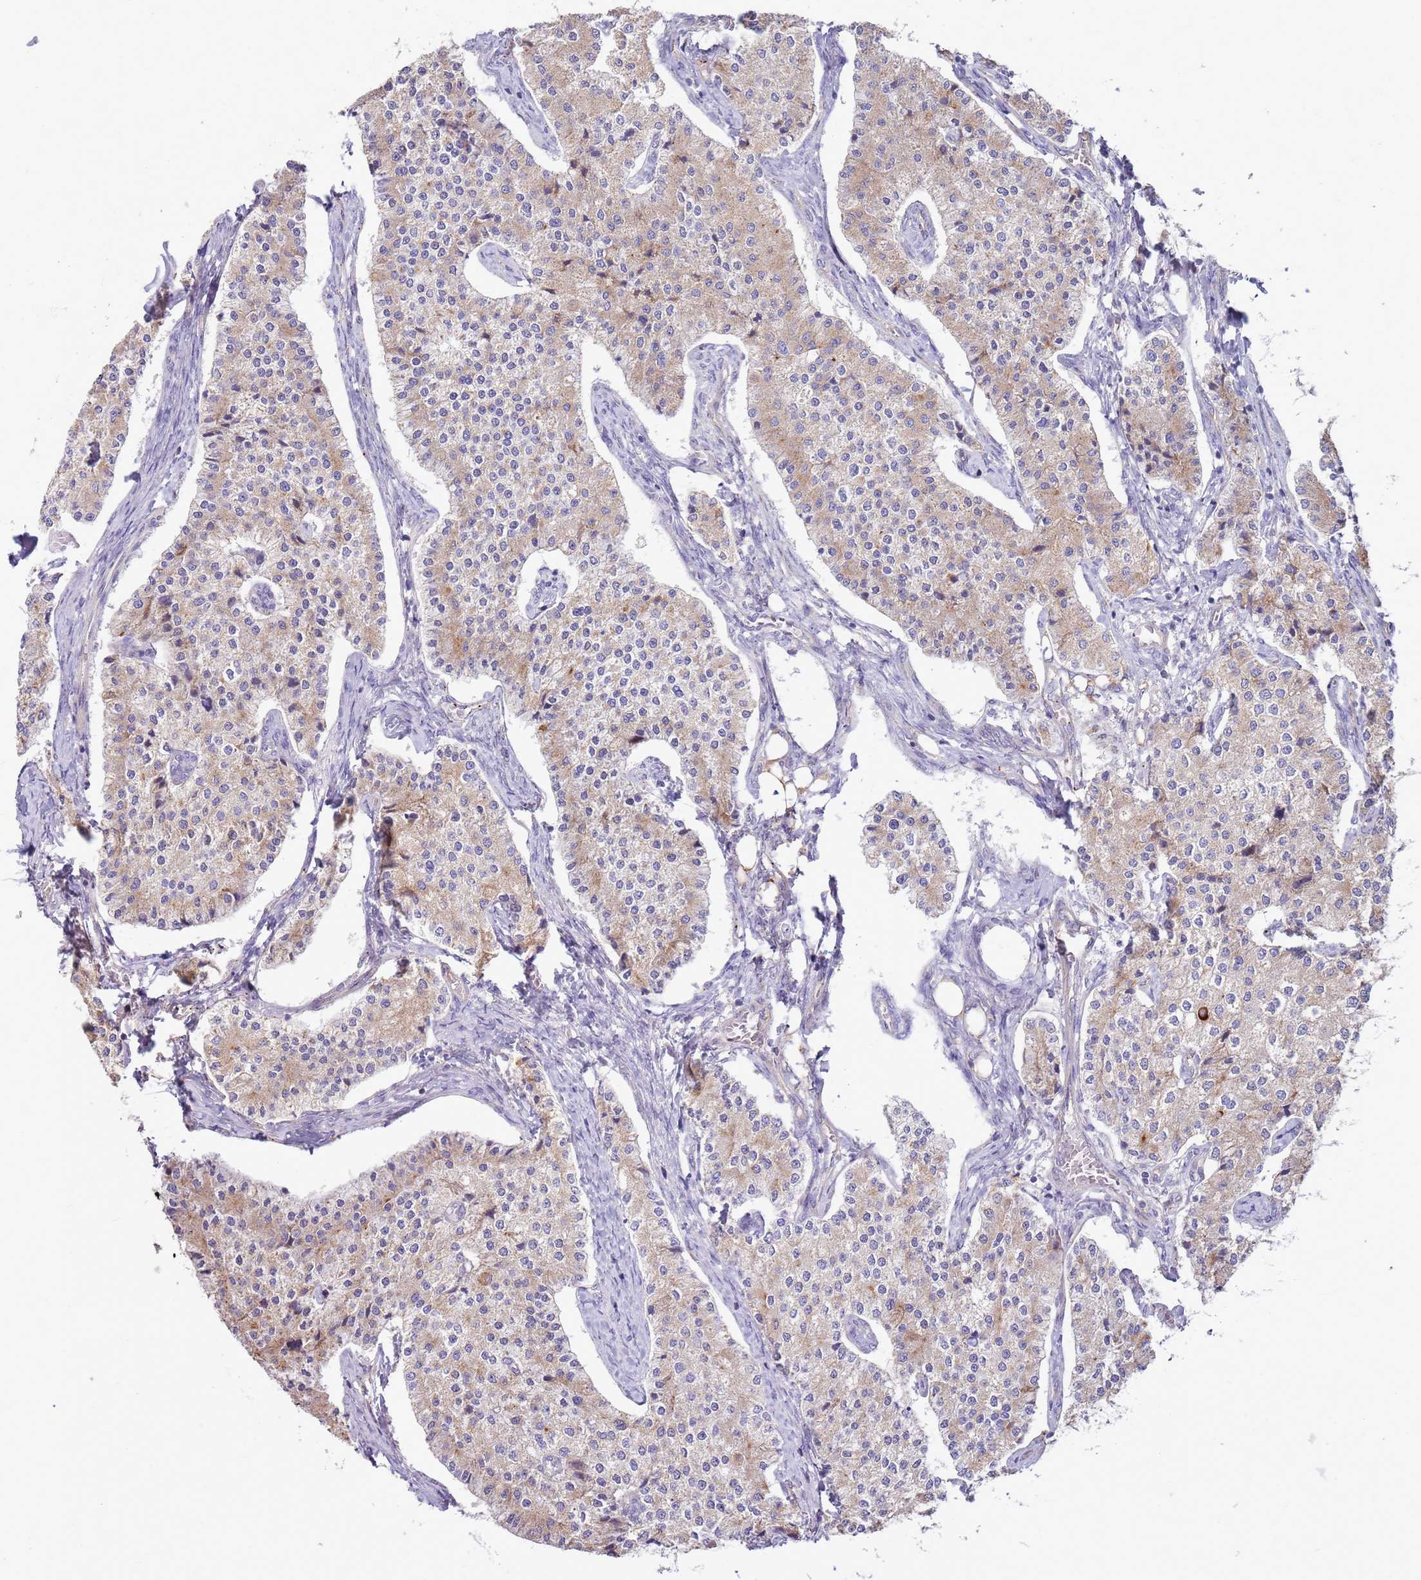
{"staining": {"intensity": "weak", "quantity": "25%-75%", "location": "cytoplasmic/membranous"}, "tissue": "carcinoid", "cell_type": "Tumor cells", "image_type": "cancer", "snomed": [{"axis": "morphology", "description": "Carcinoid, malignant, NOS"}, {"axis": "topography", "description": "Colon"}], "caption": "Malignant carcinoid stained for a protein displays weak cytoplasmic/membranous positivity in tumor cells.", "gene": "SLC44A4", "patient": {"sex": "female", "age": 52}}